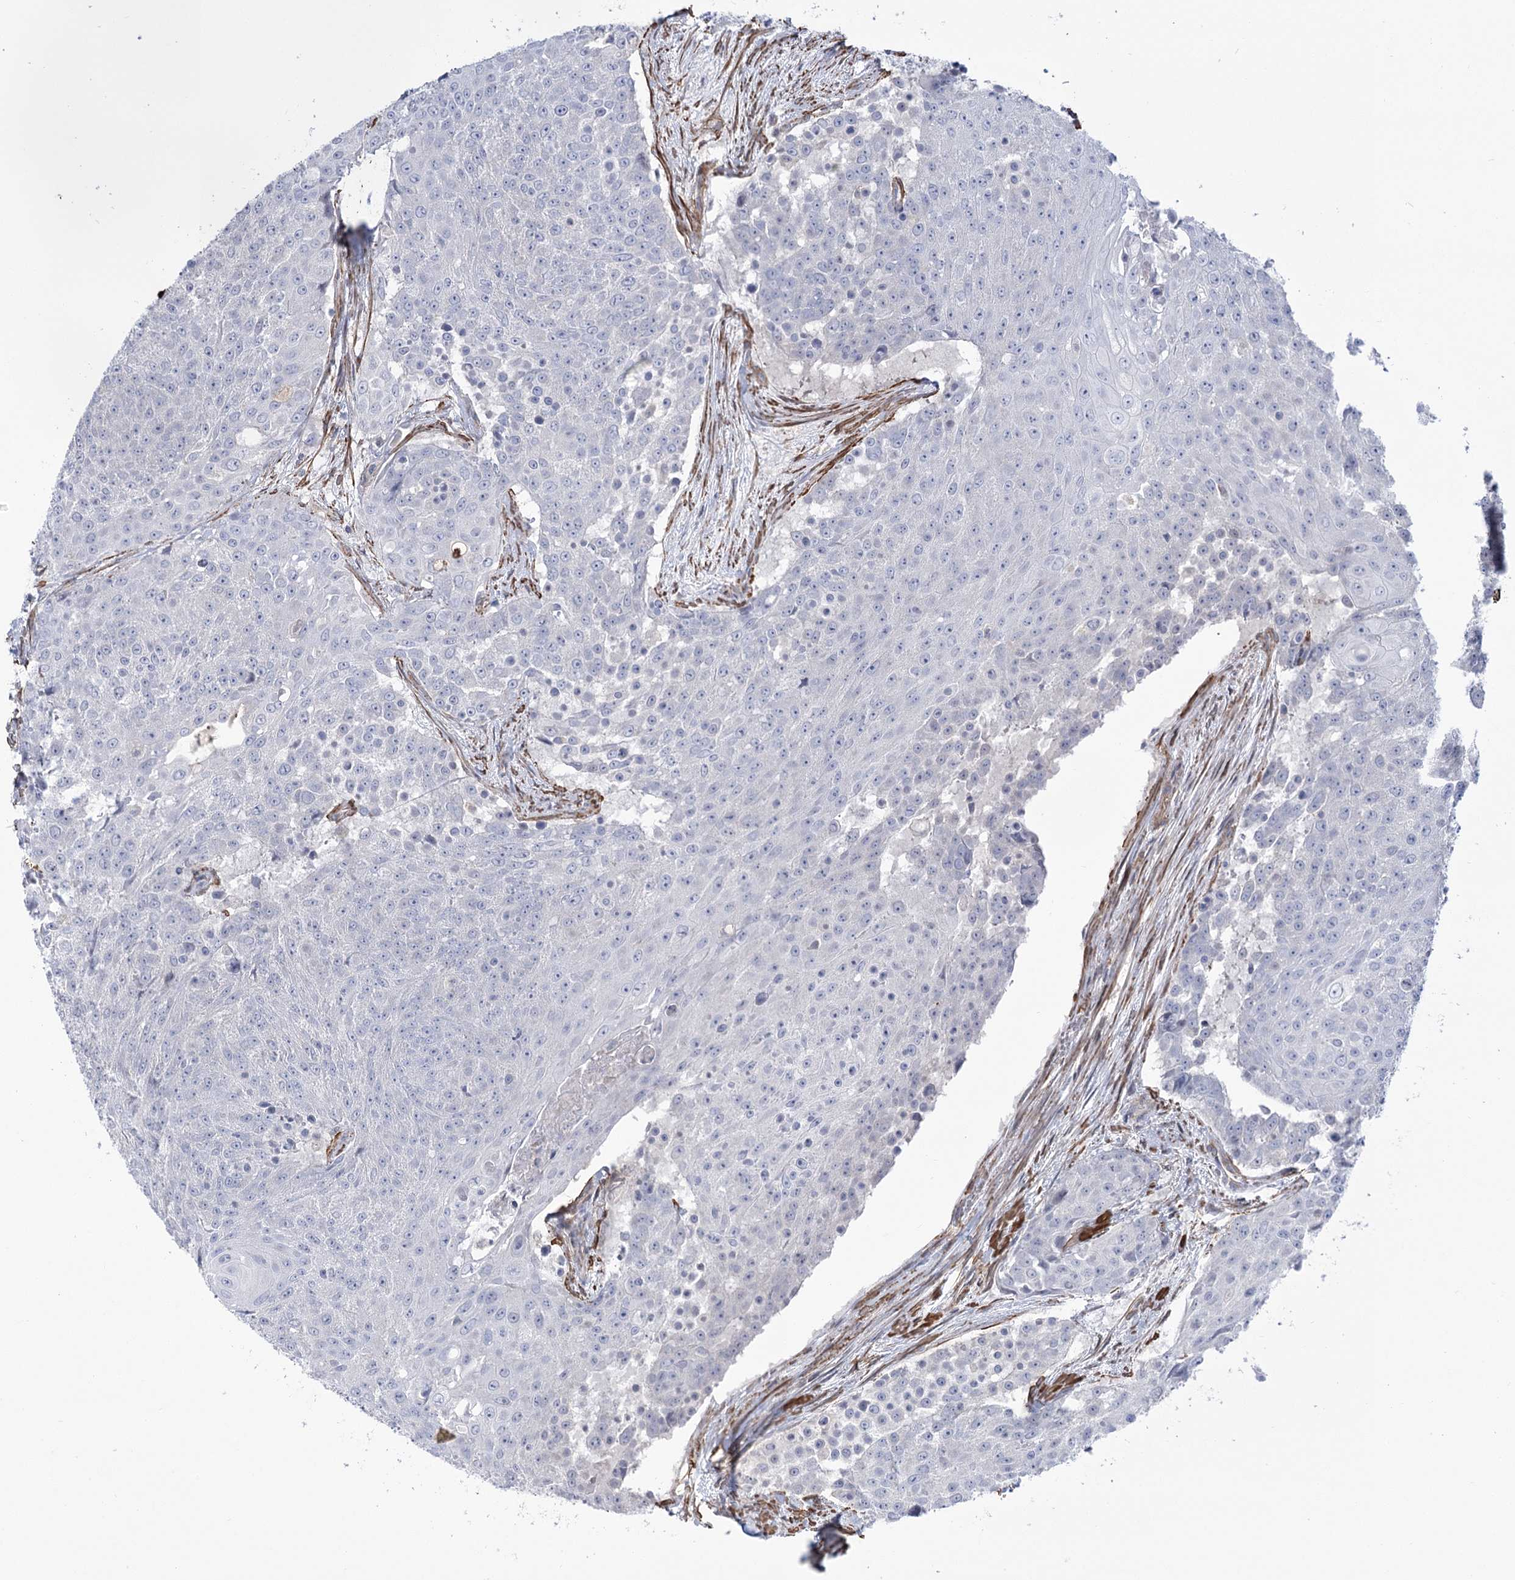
{"staining": {"intensity": "negative", "quantity": "none", "location": "none"}, "tissue": "urothelial cancer", "cell_type": "Tumor cells", "image_type": "cancer", "snomed": [{"axis": "morphology", "description": "Urothelial carcinoma, High grade"}, {"axis": "topography", "description": "Urinary bladder"}], "caption": "Immunohistochemistry (IHC) image of human high-grade urothelial carcinoma stained for a protein (brown), which reveals no staining in tumor cells.", "gene": "WASHC3", "patient": {"sex": "female", "age": 63}}